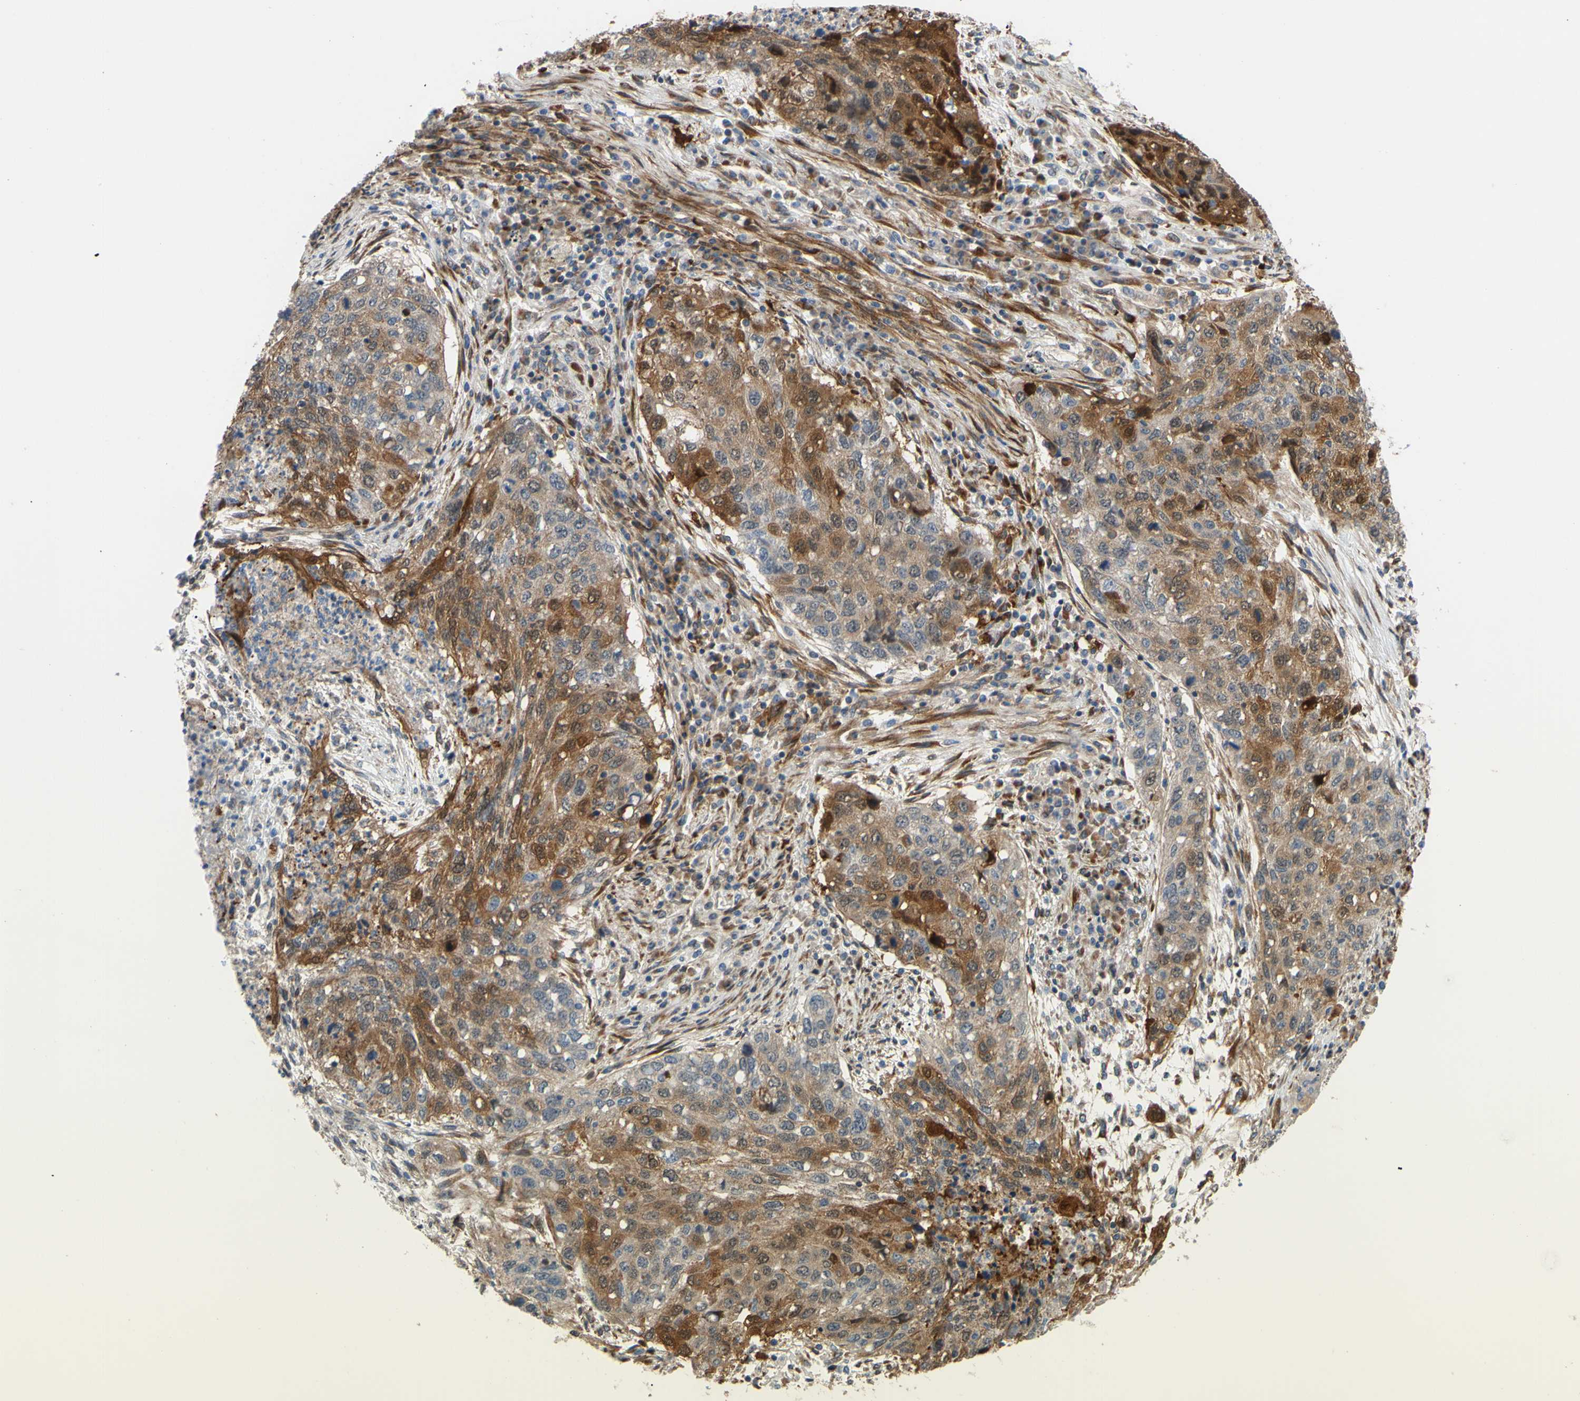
{"staining": {"intensity": "moderate", "quantity": ">75%", "location": "none"}, "tissue": "lung cancer", "cell_type": "Tumor cells", "image_type": "cancer", "snomed": [{"axis": "morphology", "description": "Squamous cell carcinoma, NOS"}, {"axis": "topography", "description": "Lung"}], "caption": "High-magnification brightfield microscopy of lung cancer (squamous cell carcinoma) stained with DAB (brown) and counterstained with hematoxylin (blue). tumor cells exhibit moderate None staining is seen in about>75% of cells.", "gene": "PRAF2", "patient": {"sex": "female", "age": 63}}